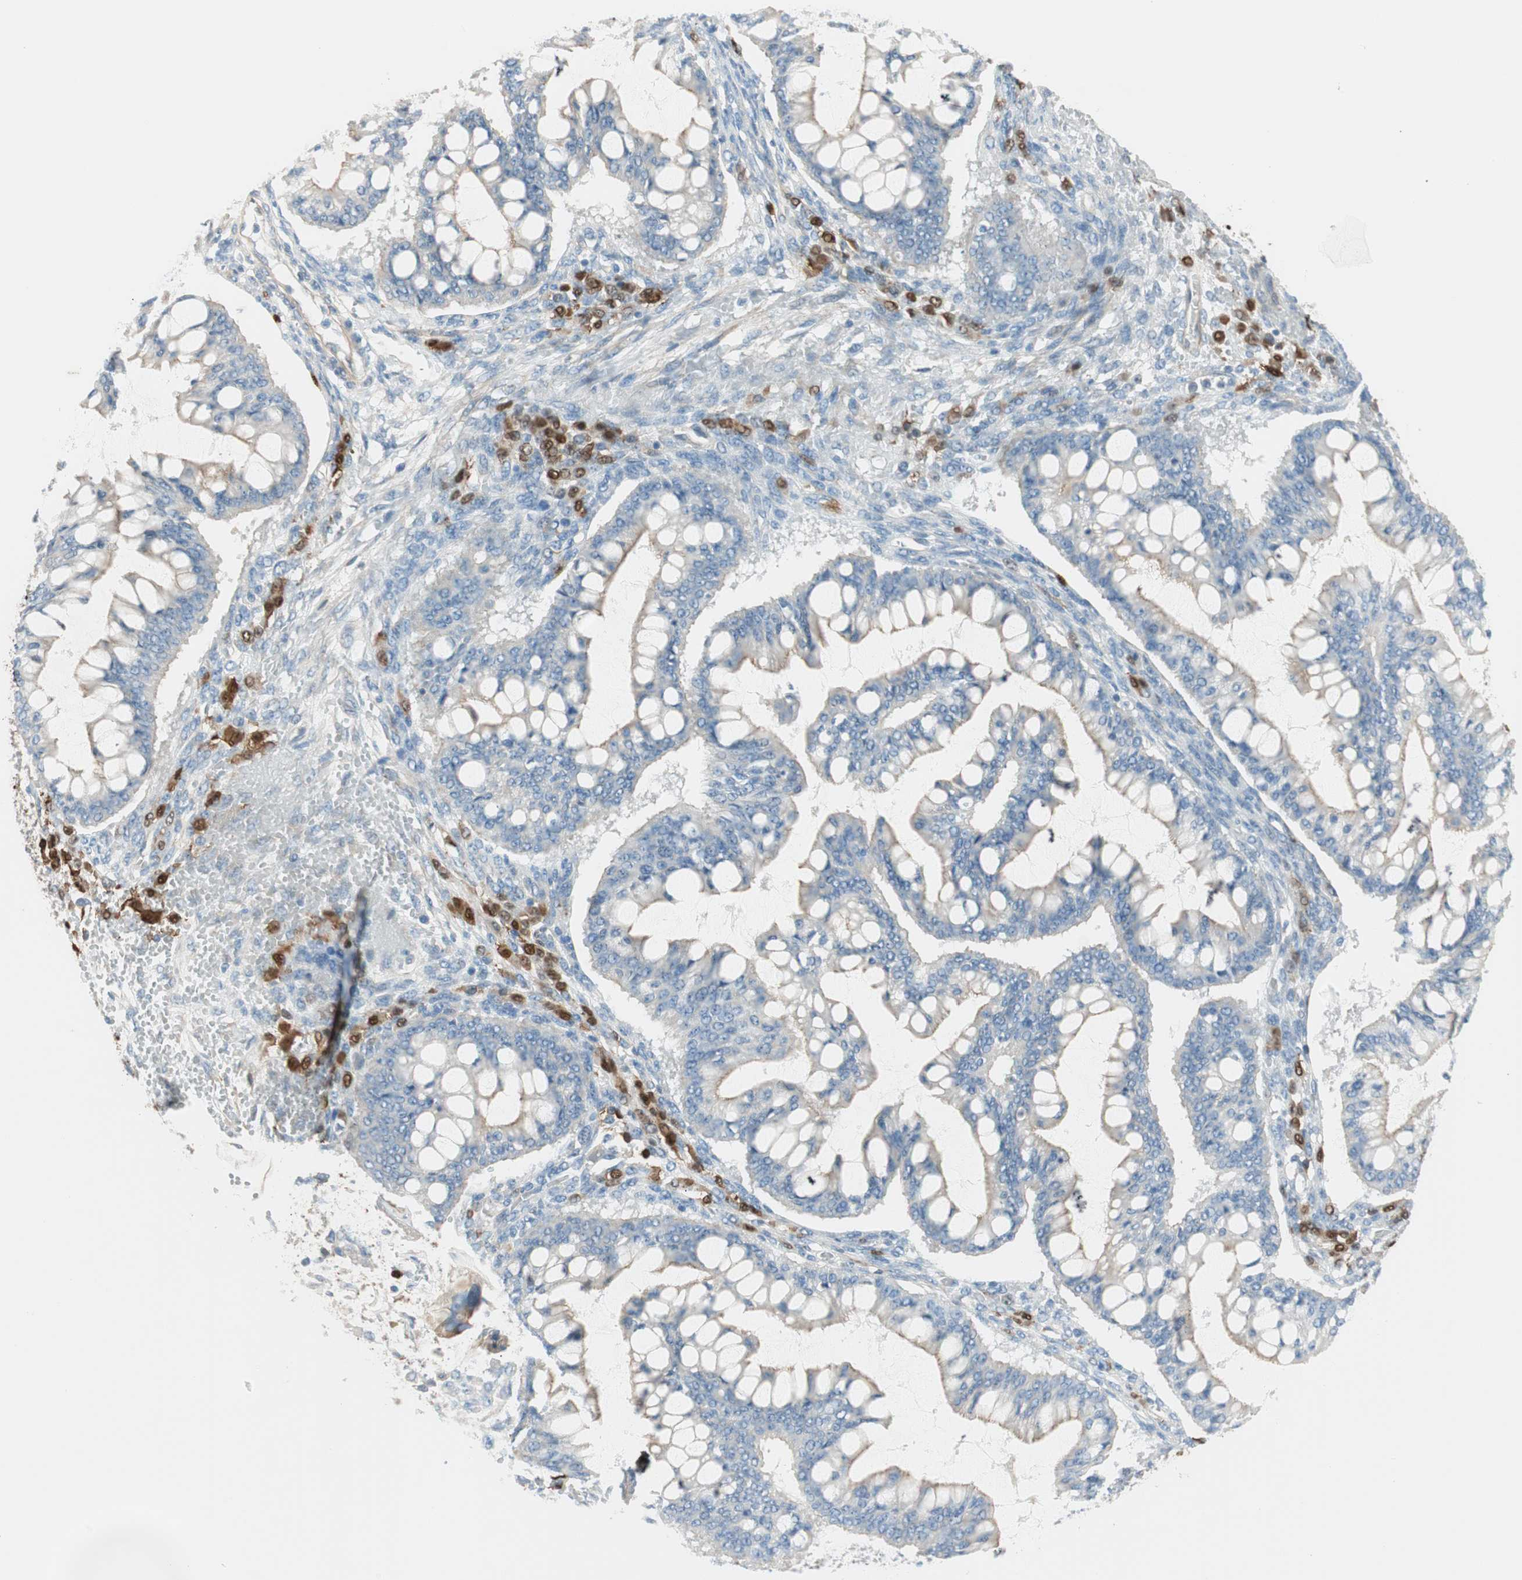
{"staining": {"intensity": "negative", "quantity": "none", "location": "none"}, "tissue": "ovarian cancer", "cell_type": "Tumor cells", "image_type": "cancer", "snomed": [{"axis": "morphology", "description": "Cystadenocarcinoma, mucinous, NOS"}, {"axis": "topography", "description": "Ovary"}], "caption": "The micrograph demonstrates no significant expression in tumor cells of ovarian cancer.", "gene": "CDK3", "patient": {"sex": "female", "age": 73}}